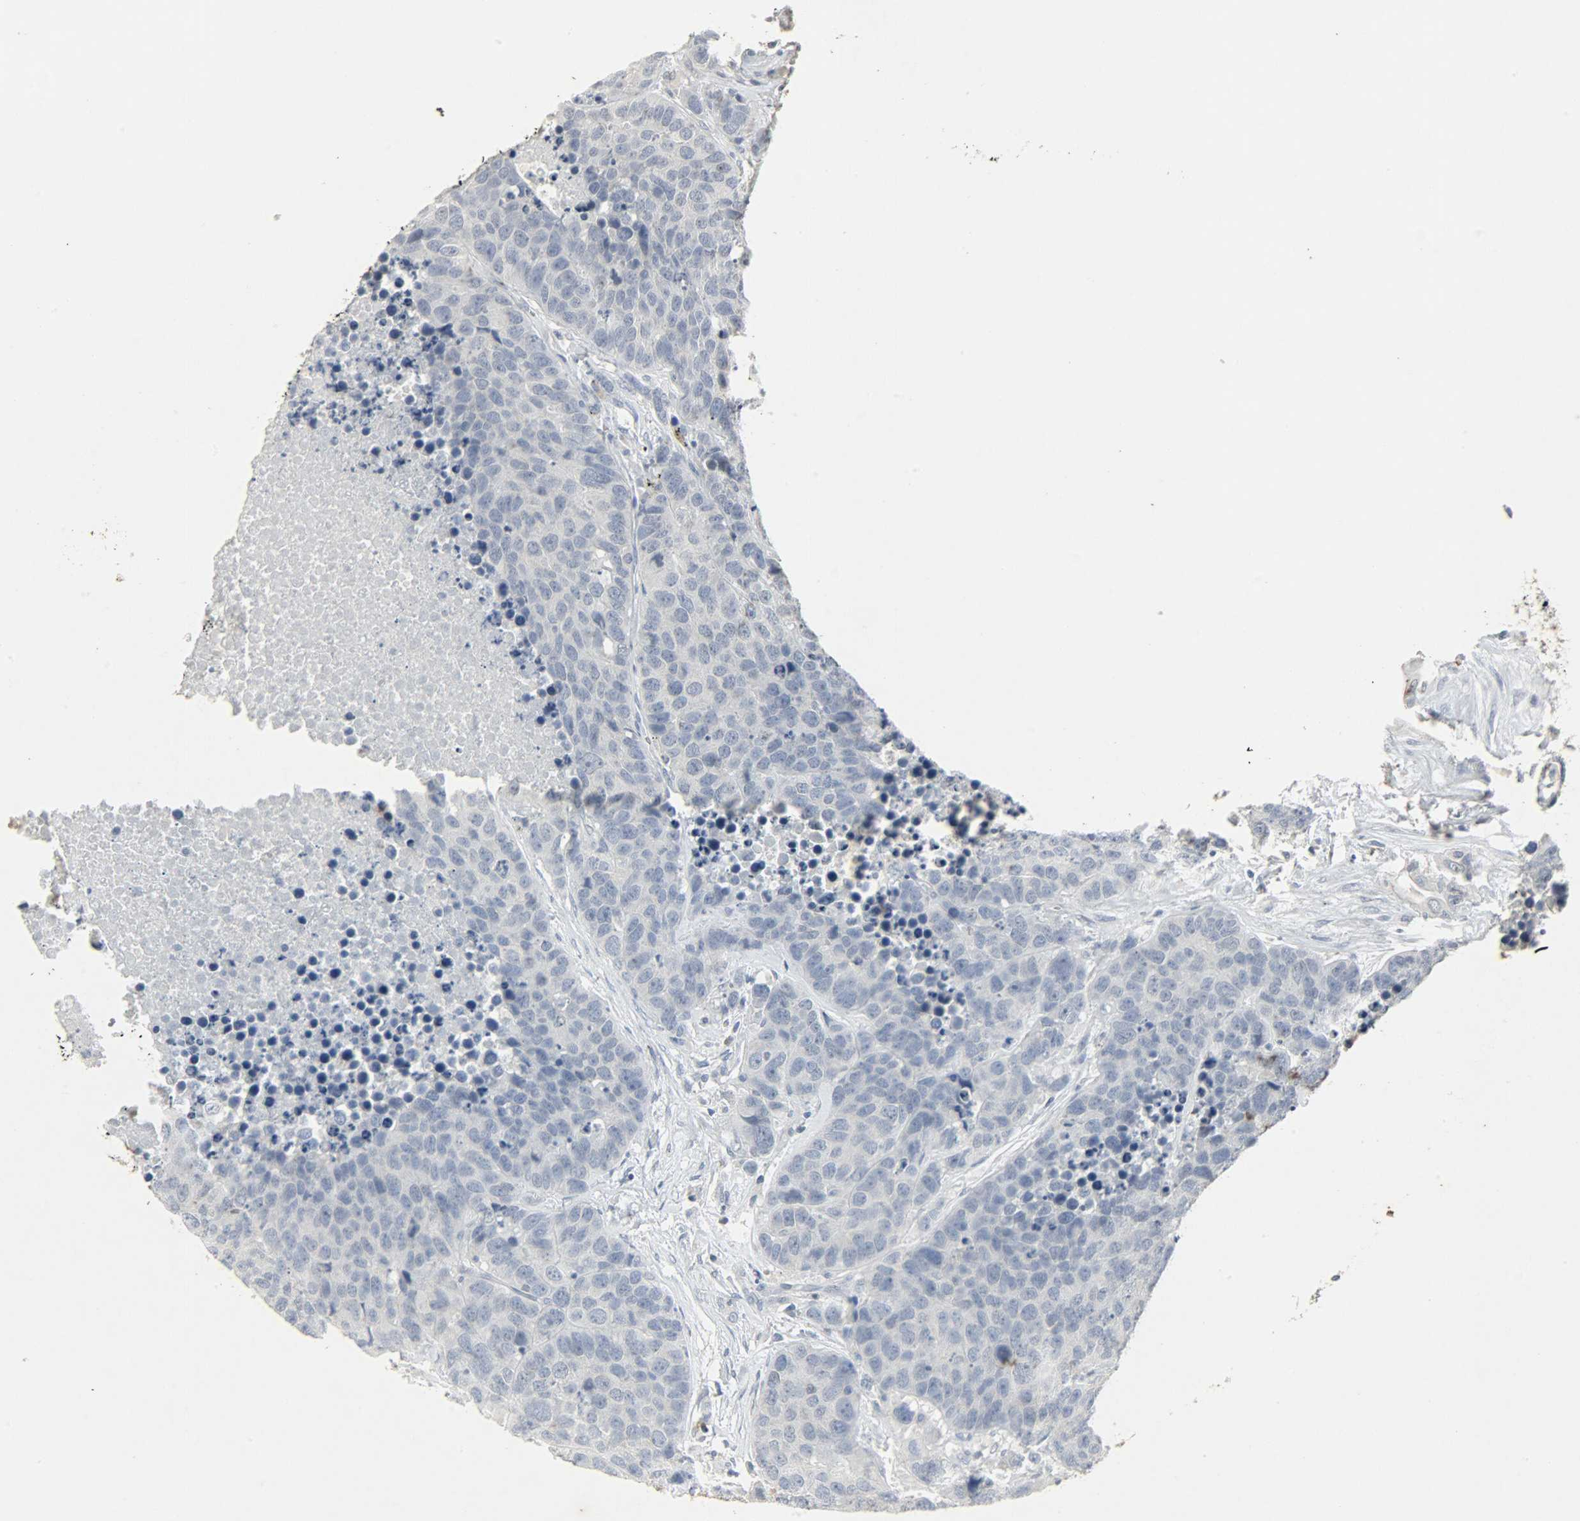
{"staining": {"intensity": "negative", "quantity": "none", "location": "none"}, "tissue": "carcinoid", "cell_type": "Tumor cells", "image_type": "cancer", "snomed": [{"axis": "morphology", "description": "Carcinoid, malignant, NOS"}, {"axis": "topography", "description": "Lung"}], "caption": "Tumor cells show no significant protein expression in carcinoid.", "gene": "CAMK4", "patient": {"sex": "male", "age": 60}}